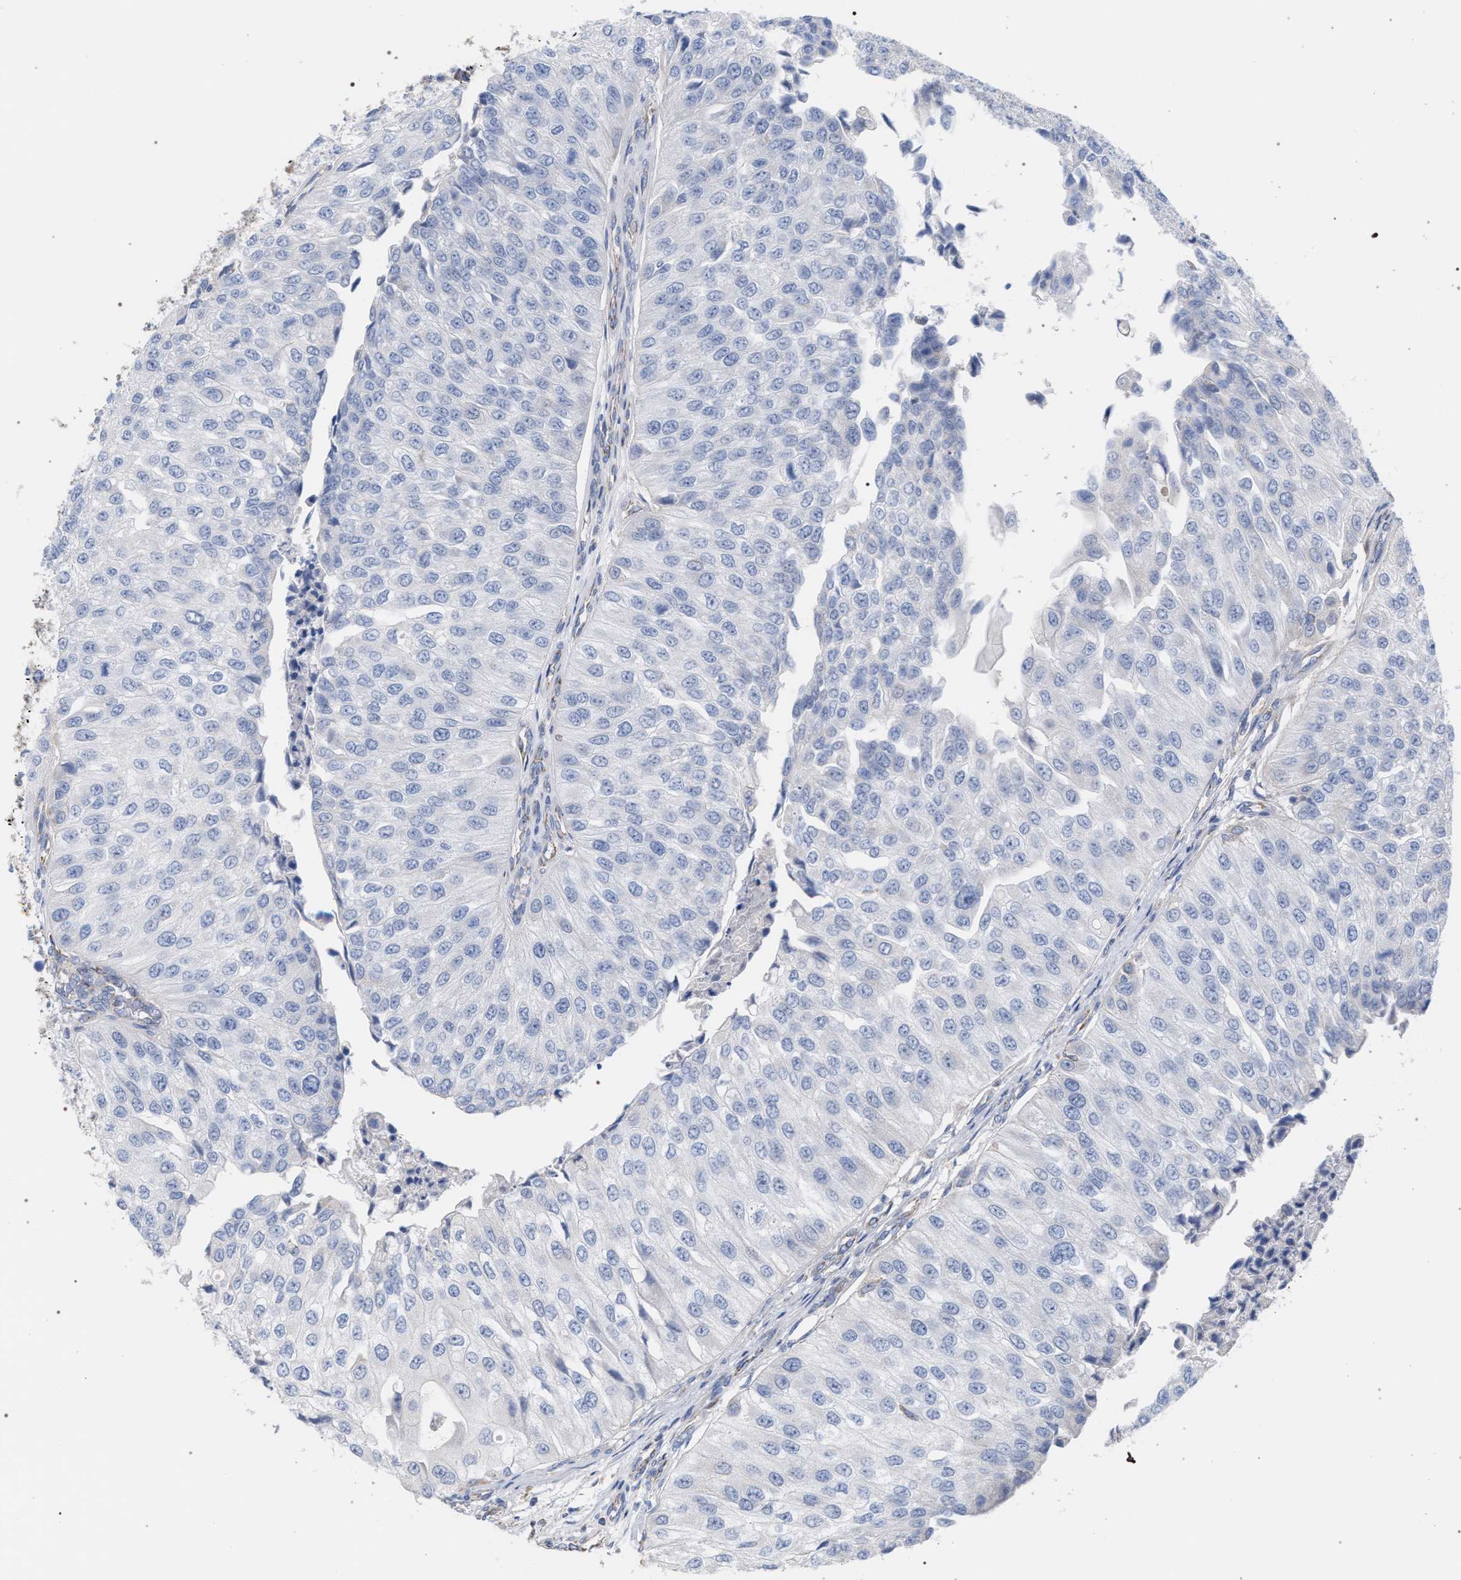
{"staining": {"intensity": "negative", "quantity": "none", "location": "none"}, "tissue": "urothelial cancer", "cell_type": "Tumor cells", "image_type": "cancer", "snomed": [{"axis": "morphology", "description": "Urothelial carcinoma, High grade"}, {"axis": "topography", "description": "Kidney"}, {"axis": "topography", "description": "Urinary bladder"}], "caption": "Immunohistochemical staining of urothelial carcinoma (high-grade) shows no significant staining in tumor cells. Brightfield microscopy of immunohistochemistry (IHC) stained with DAB (3,3'-diaminobenzidine) (brown) and hematoxylin (blue), captured at high magnification.", "gene": "ECI2", "patient": {"sex": "male", "age": 77}}